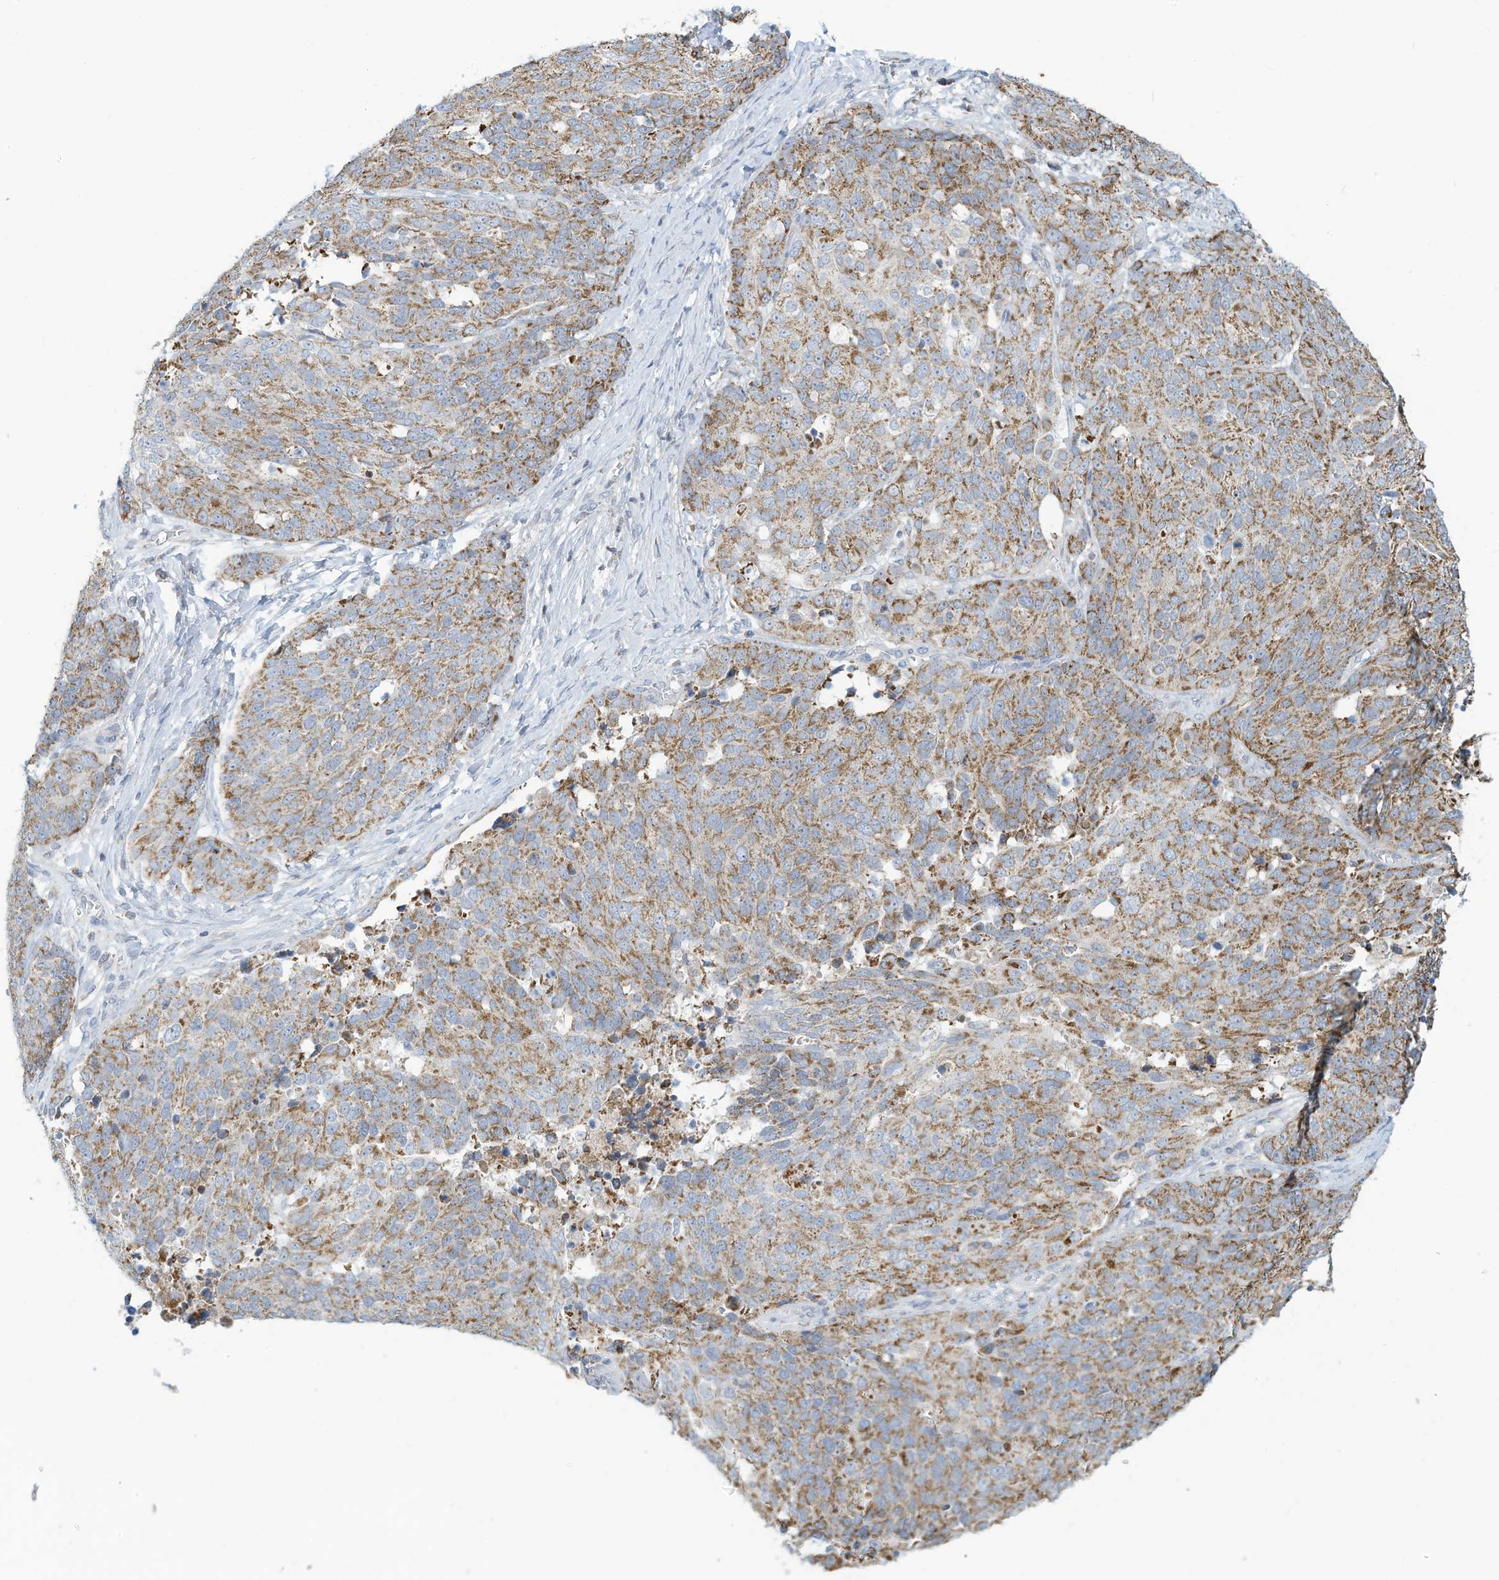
{"staining": {"intensity": "moderate", "quantity": "25%-75%", "location": "cytoplasmic/membranous"}, "tissue": "ovarian cancer", "cell_type": "Tumor cells", "image_type": "cancer", "snomed": [{"axis": "morphology", "description": "Cystadenocarcinoma, serous, NOS"}, {"axis": "topography", "description": "Ovary"}], "caption": "Tumor cells show medium levels of moderate cytoplasmic/membranous positivity in about 25%-75% of cells in serous cystadenocarcinoma (ovarian).", "gene": "NLN", "patient": {"sex": "female", "age": 44}}